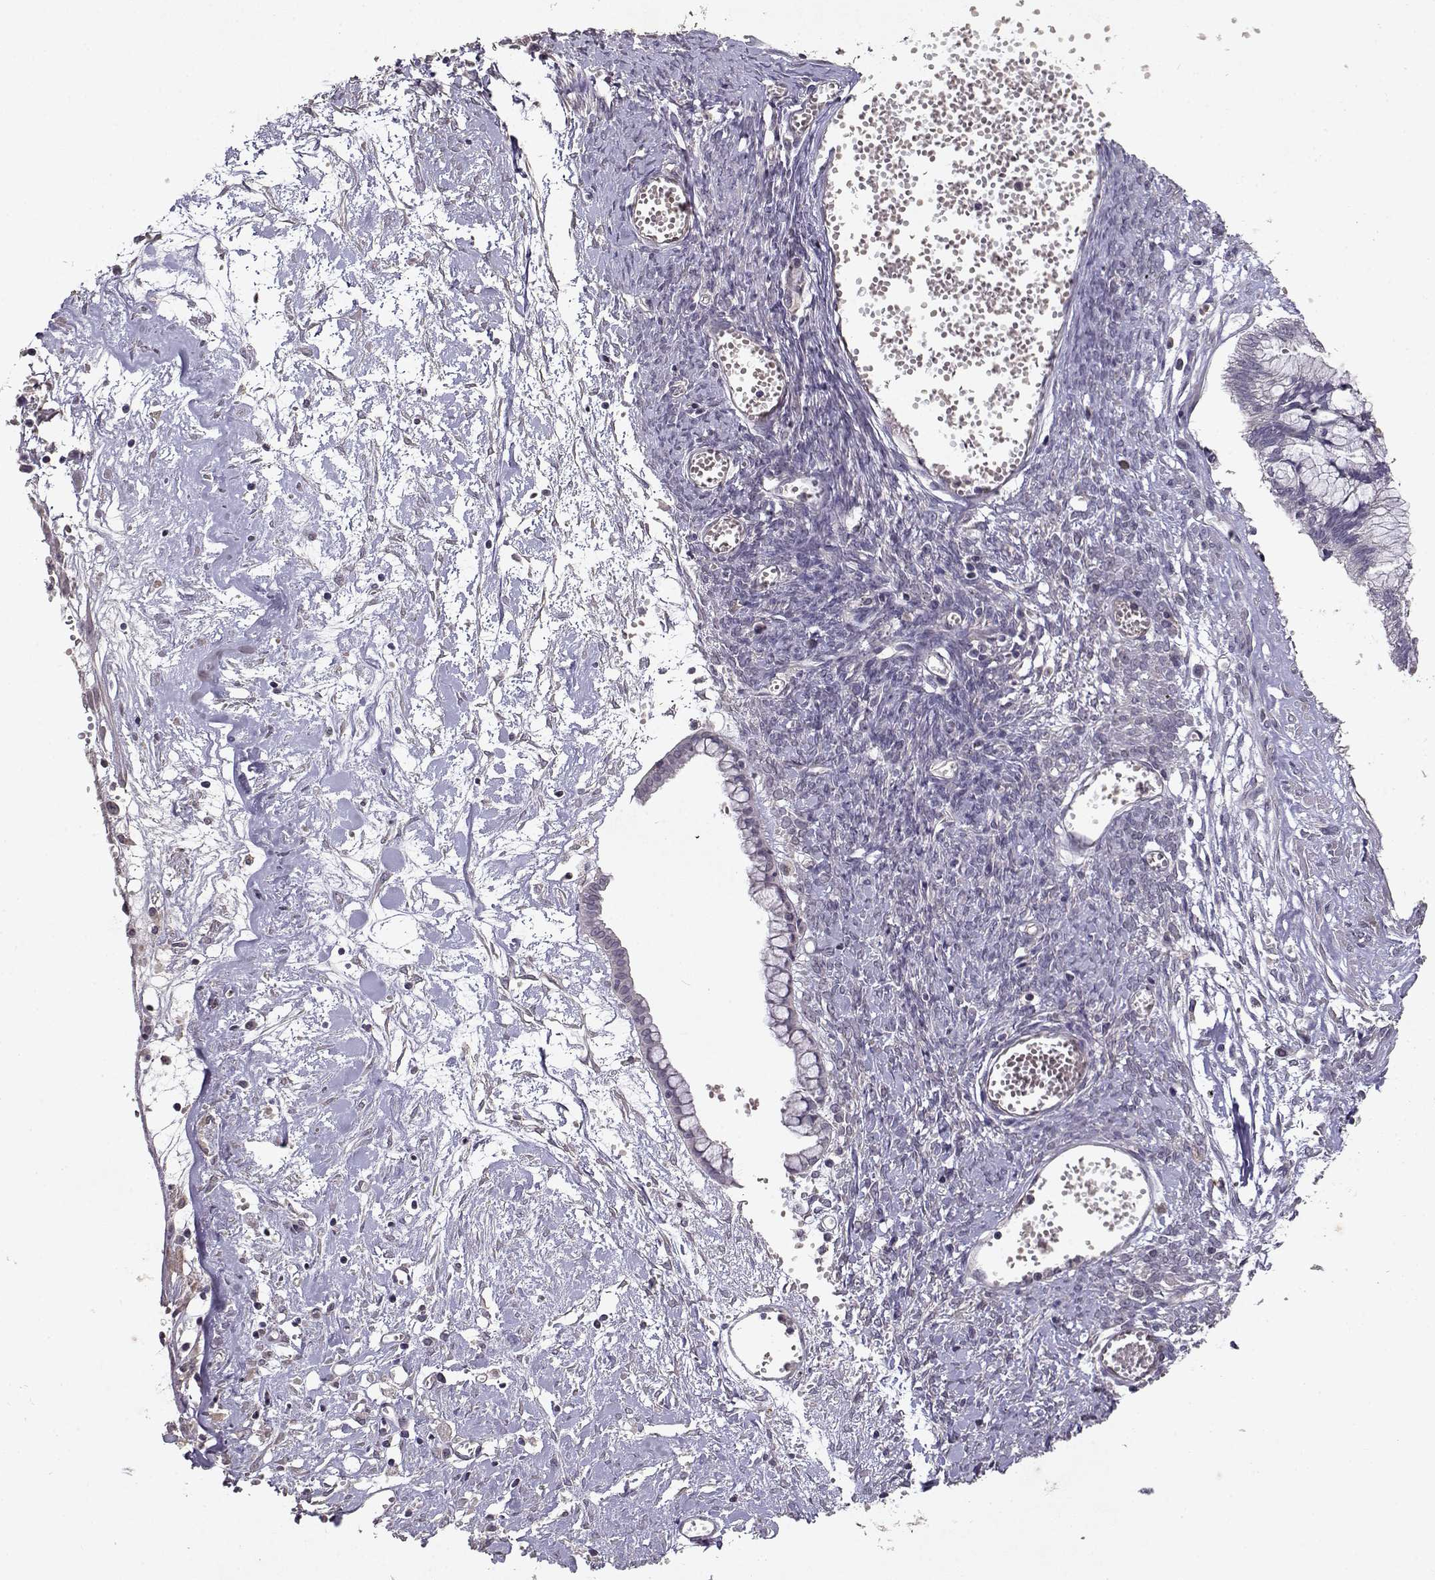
{"staining": {"intensity": "negative", "quantity": "none", "location": "none"}, "tissue": "ovarian cancer", "cell_type": "Tumor cells", "image_type": "cancer", "snomed": [{"axis": "morphology", "description": "Cystadenocarcinoma, mucinous, NOS"}, {"axis": "topography", "description": "Ovary"}], "caption": "Immunohistochemistry (IHC) of human ovarian cancer (mucinous cystadenocarcinoma) shows no staining in tumor cells.", "gene": "BMX", "patient": {"sex": "female", "age": 67}}